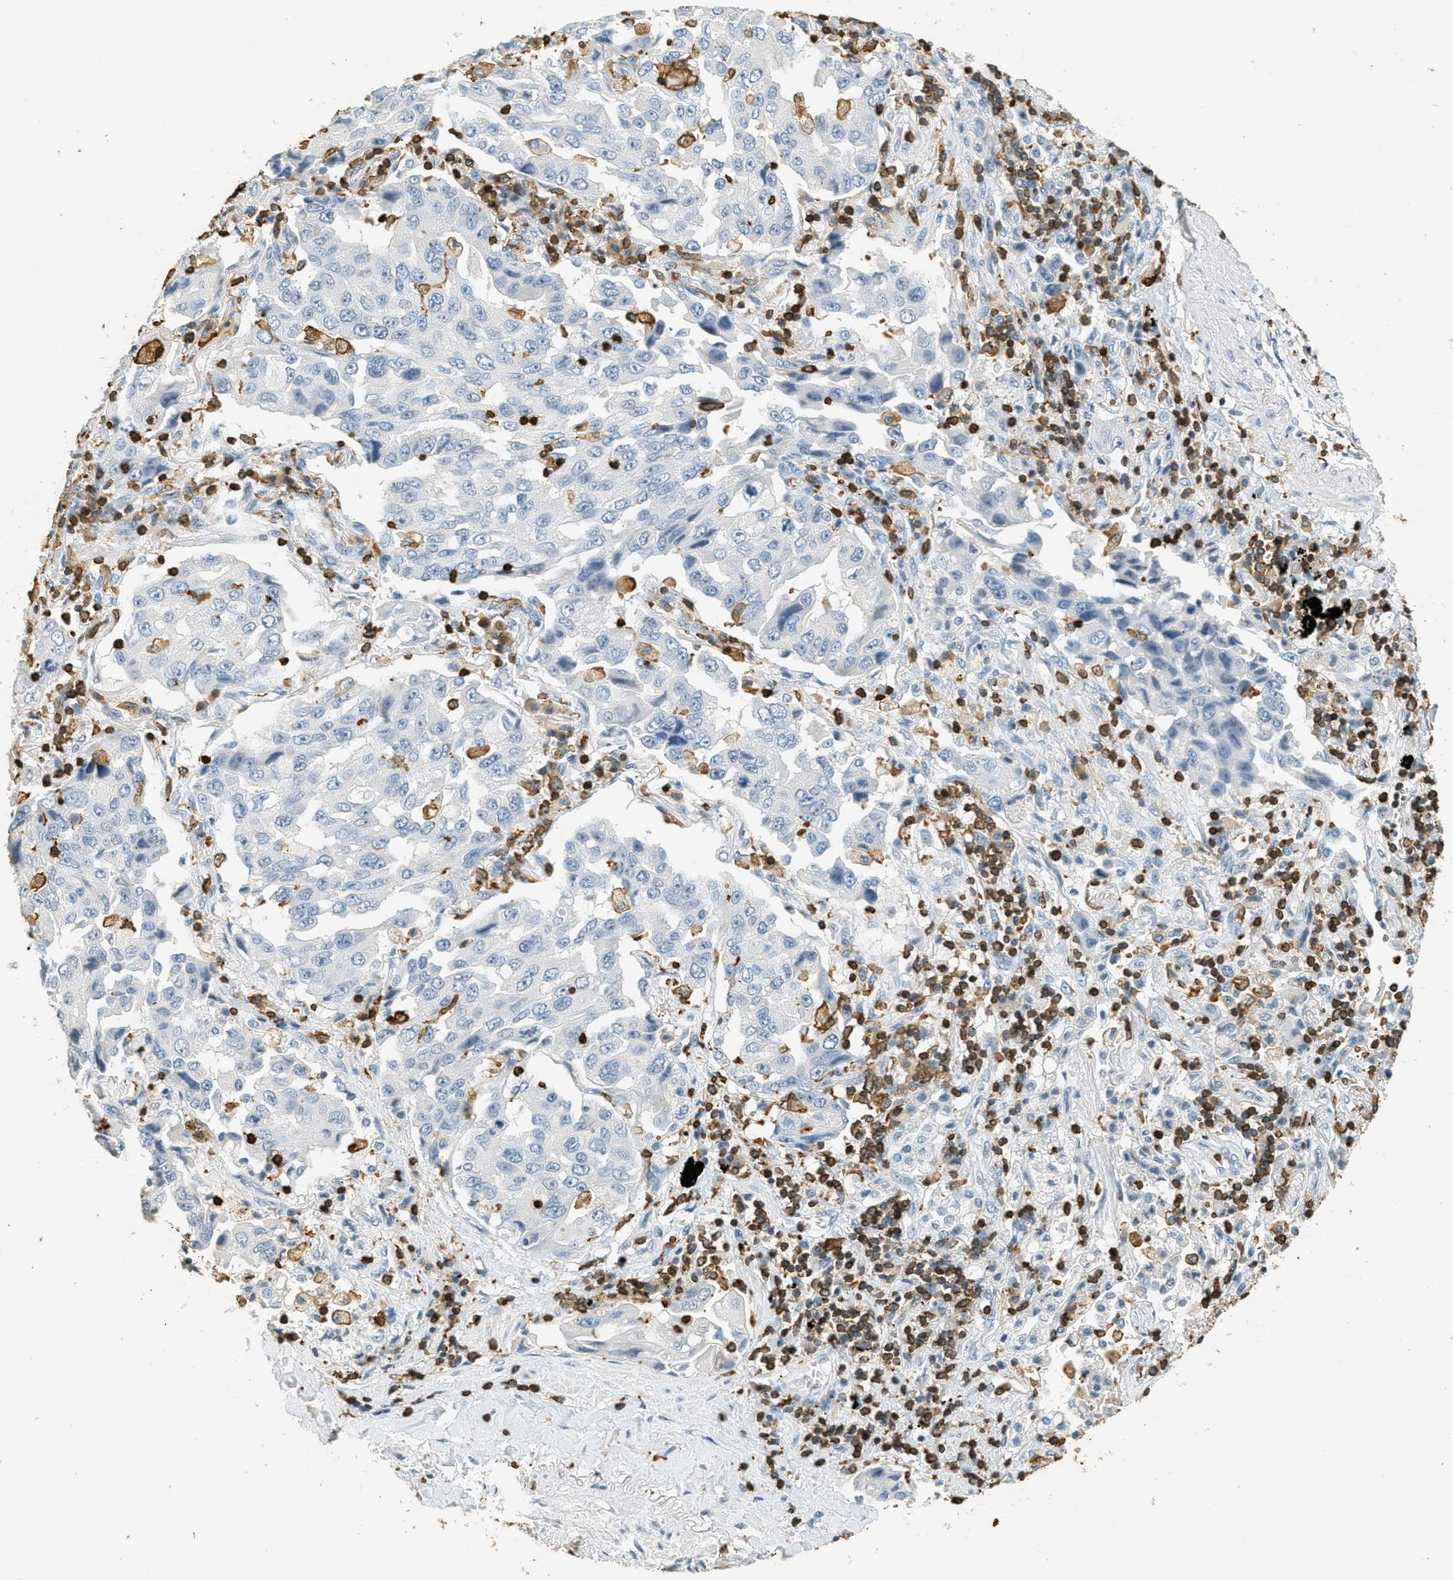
{"staining": {"intensity": "negative", "quantity": "none", "location": "none"}, "tissue": "lung cancer", "cell_type": "Tumor cells", "image_type": "cancer", "snomed": [{"axis": "morphology", "description": "Adenocarcinoma, NOS"}, {"axis": "topography", "description": "Lung"}], "caption": "IHC micrograph of neoplastic tissue: lung cancer stained with DAB displays no significant protein staining in tumor cells.", "gene": "LSP1", "patient": {"sex": "female", "age": 65}}